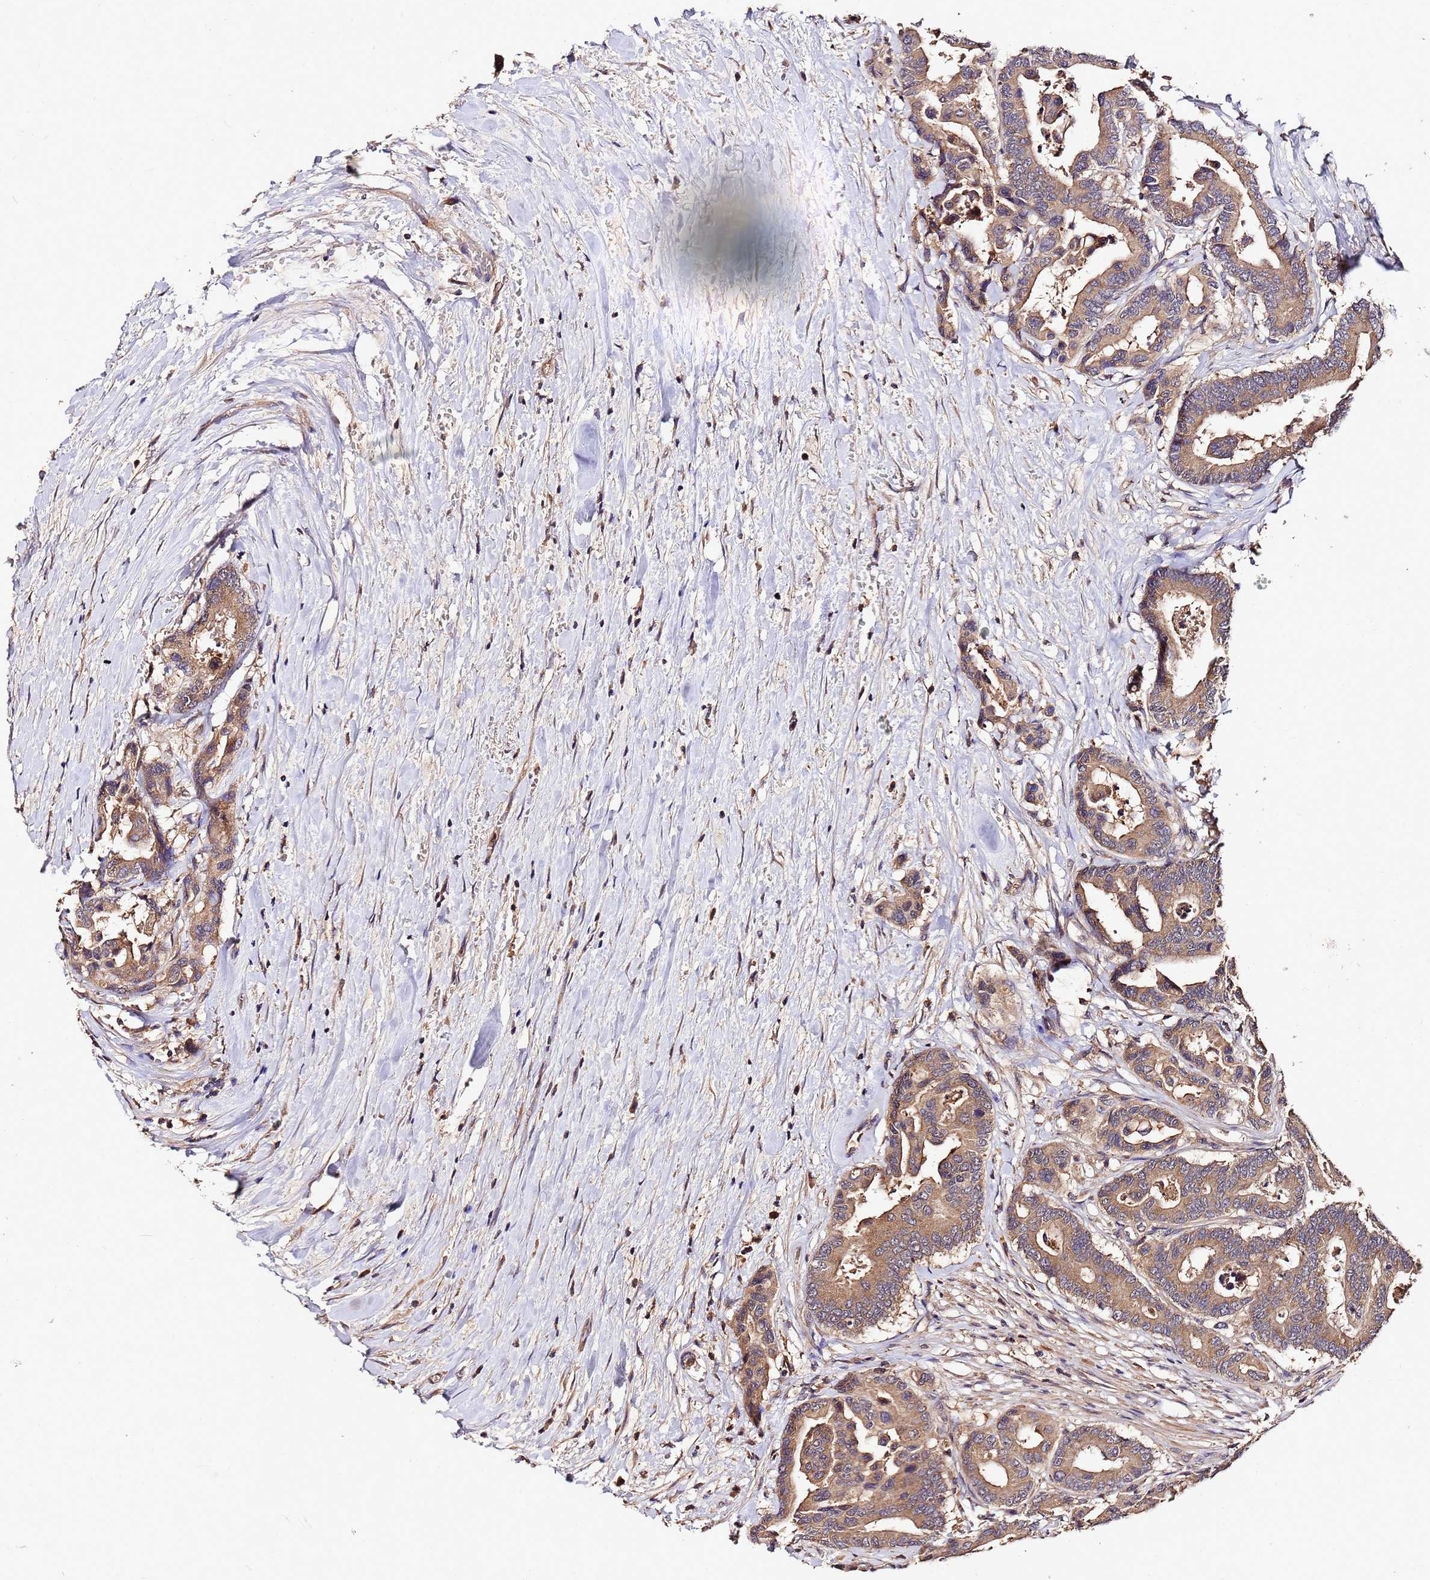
{"staining": {"intensity": "moderate", "quantity": ">75%", "location": "cytoplasmic/membranous"}, "tissue": "colorectal cancer", "cell_type": "Tumor cells", "image_type": "cancer", "snomed": [{"axis": "morphology", "description": "Normal tissue, NOS"}, {"axis": "morphology", "description": "Adenocarcinoma, NOS"}, {"axis": "topography", "description": "Colon"}], "caption": "Immunohistochemical staining of human colorectal cancer demonstrates medium levels of moderate cytoplasmic/membranous protein expression in approximately >75% of tumor cells.", "gene": "MTERF1", "patient": {"sex": "male", "age": 82}}